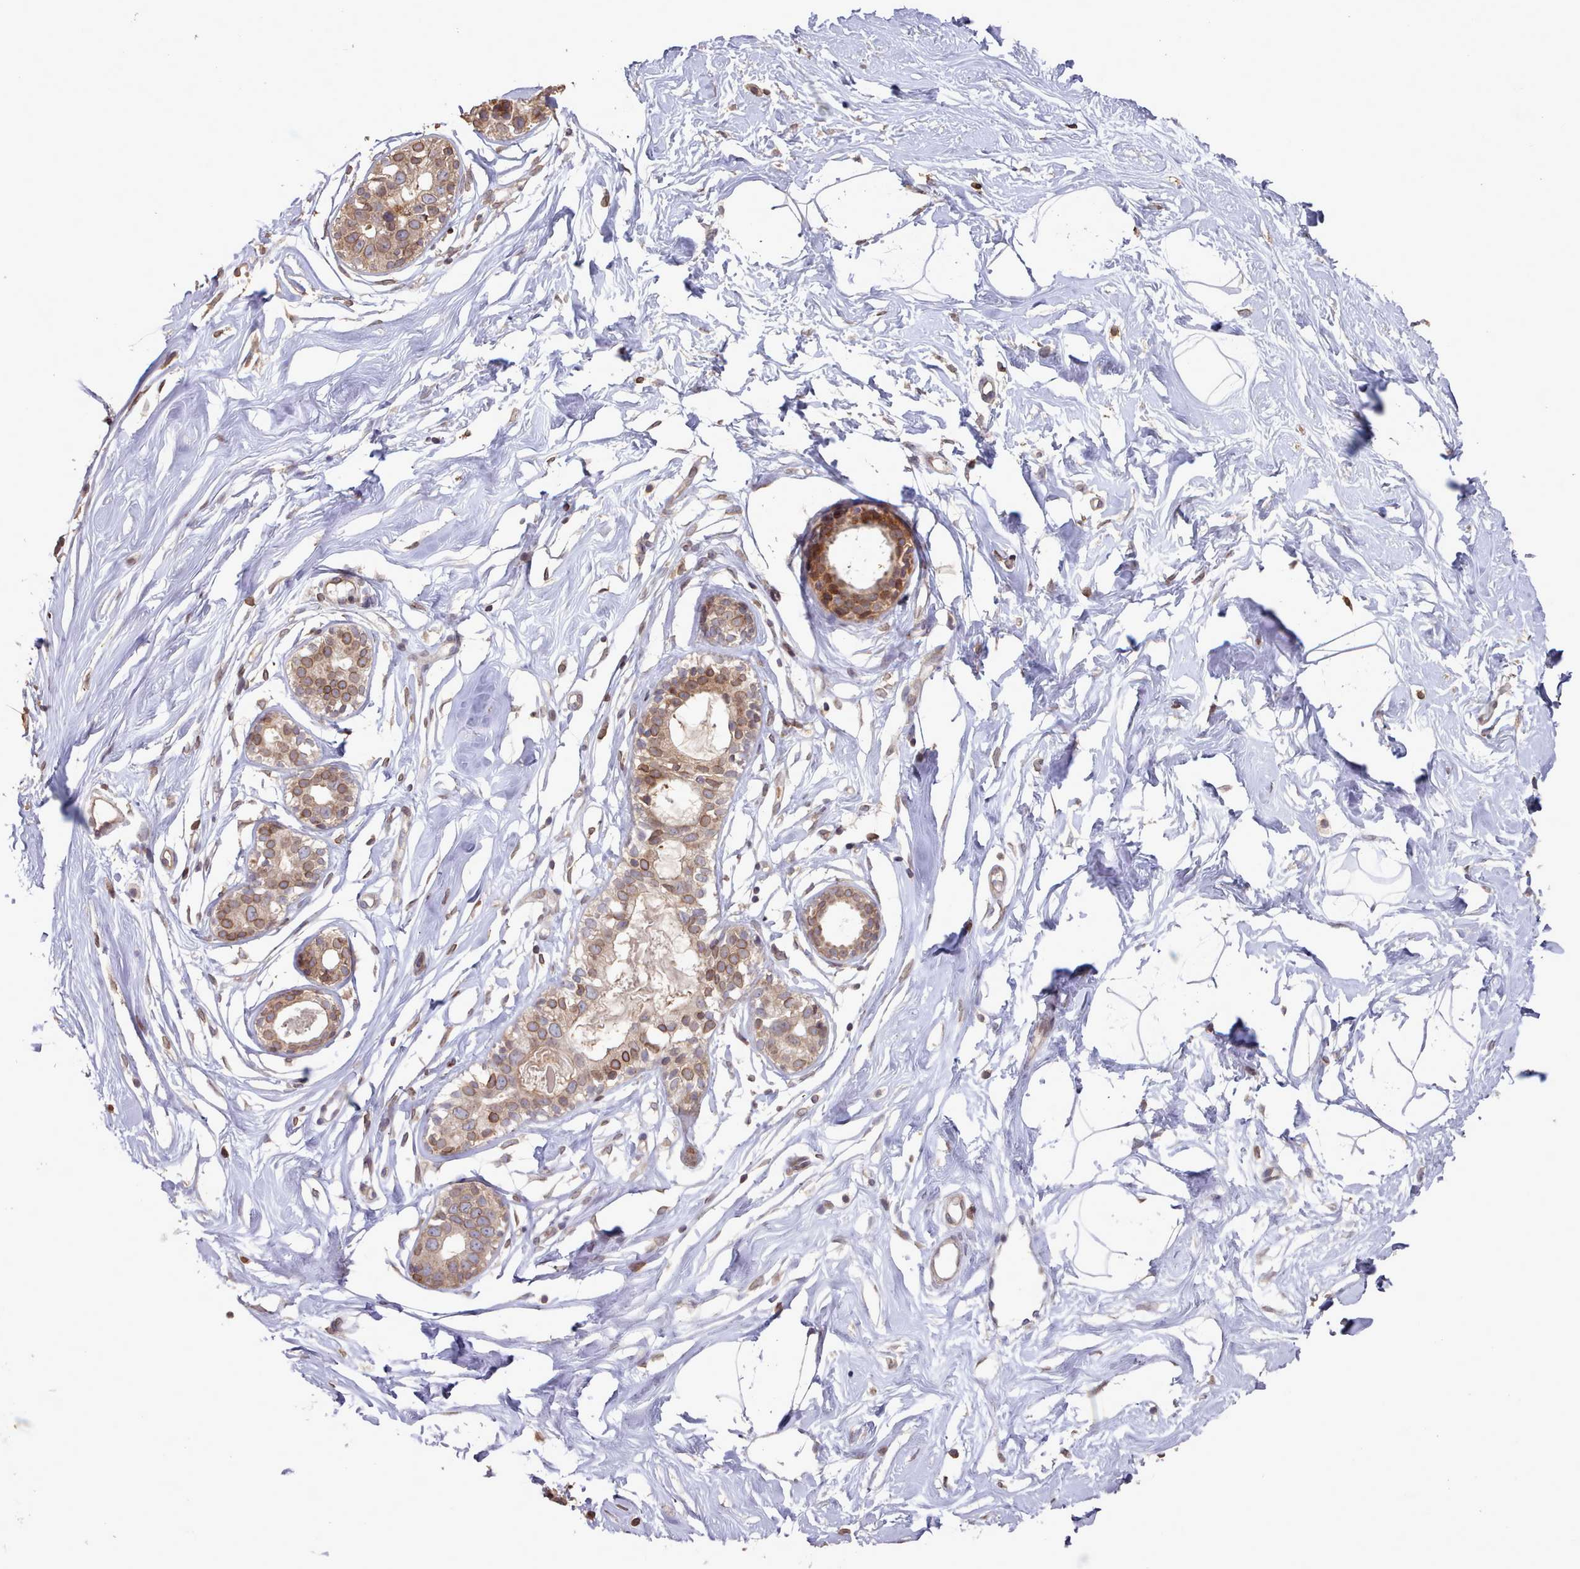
{"staining": {"intensity": "negative", "quantity": "none", "location": "none"}, "tissue": "breast", "cell_type": "Adipocytes", "image_type": "normal", "snomed": [{"axis": "morphology", "description": "Normal tissue, NOS"}, {"axis": "morphology", "description": "Adenoma, NOS"}, {"axis": "topography", "description": "Breast"}], "caption": "Protein analysis of normal breast exhibits no significant expression in adipocytes. The staining was performed using DAB (3,3'-diaminobenzidine) to visualize the protein expression in brown, while the nuclei were stained in blue with hematoxylin (Magnification: 20x).", "gene": "TOR1AIP1", "patient": {"sex": "female", "age": 23}}